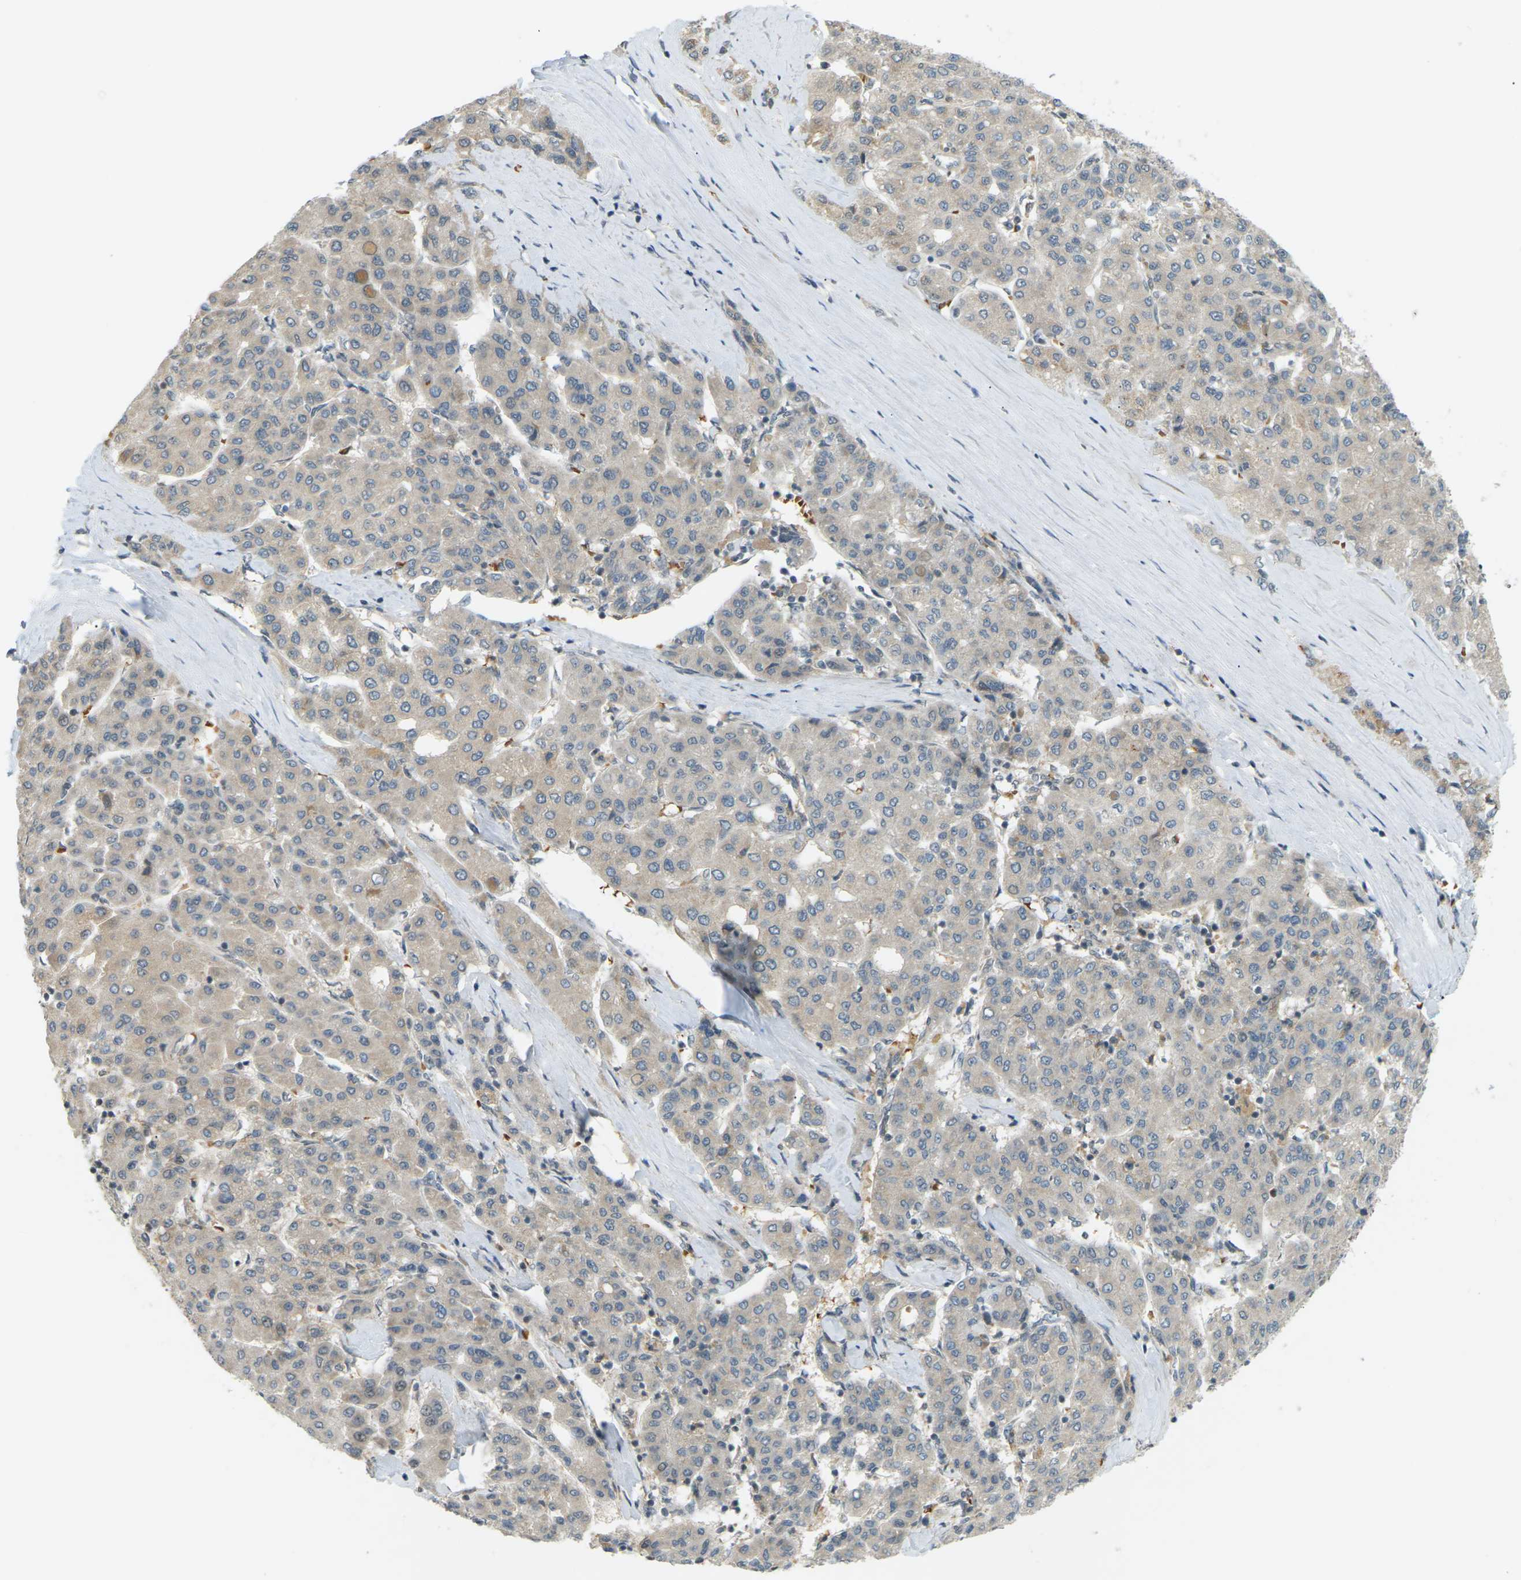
{"staining": {"intensity": "weak", "quantity": ">75%", "location": "cytoplasmic/membranous"}, "tissue": "liver cancer", "cell_type": "Tumor cells", "image_type": "cancer", "snomed": [{"axis": "morphology", "description": "Carcinoma, Hepatocellular, NOS"}, {"axis": "topography", "description": "Liver"}], "caption": "Immunohistochemical staining of hepatocellular carcinoma (liver) shows low levels of weak cytoplasmic/membranous expression in about >75% of tumor cells.", "gene": "SOCS6", "patient": {"sex": "male", "age": 65}}